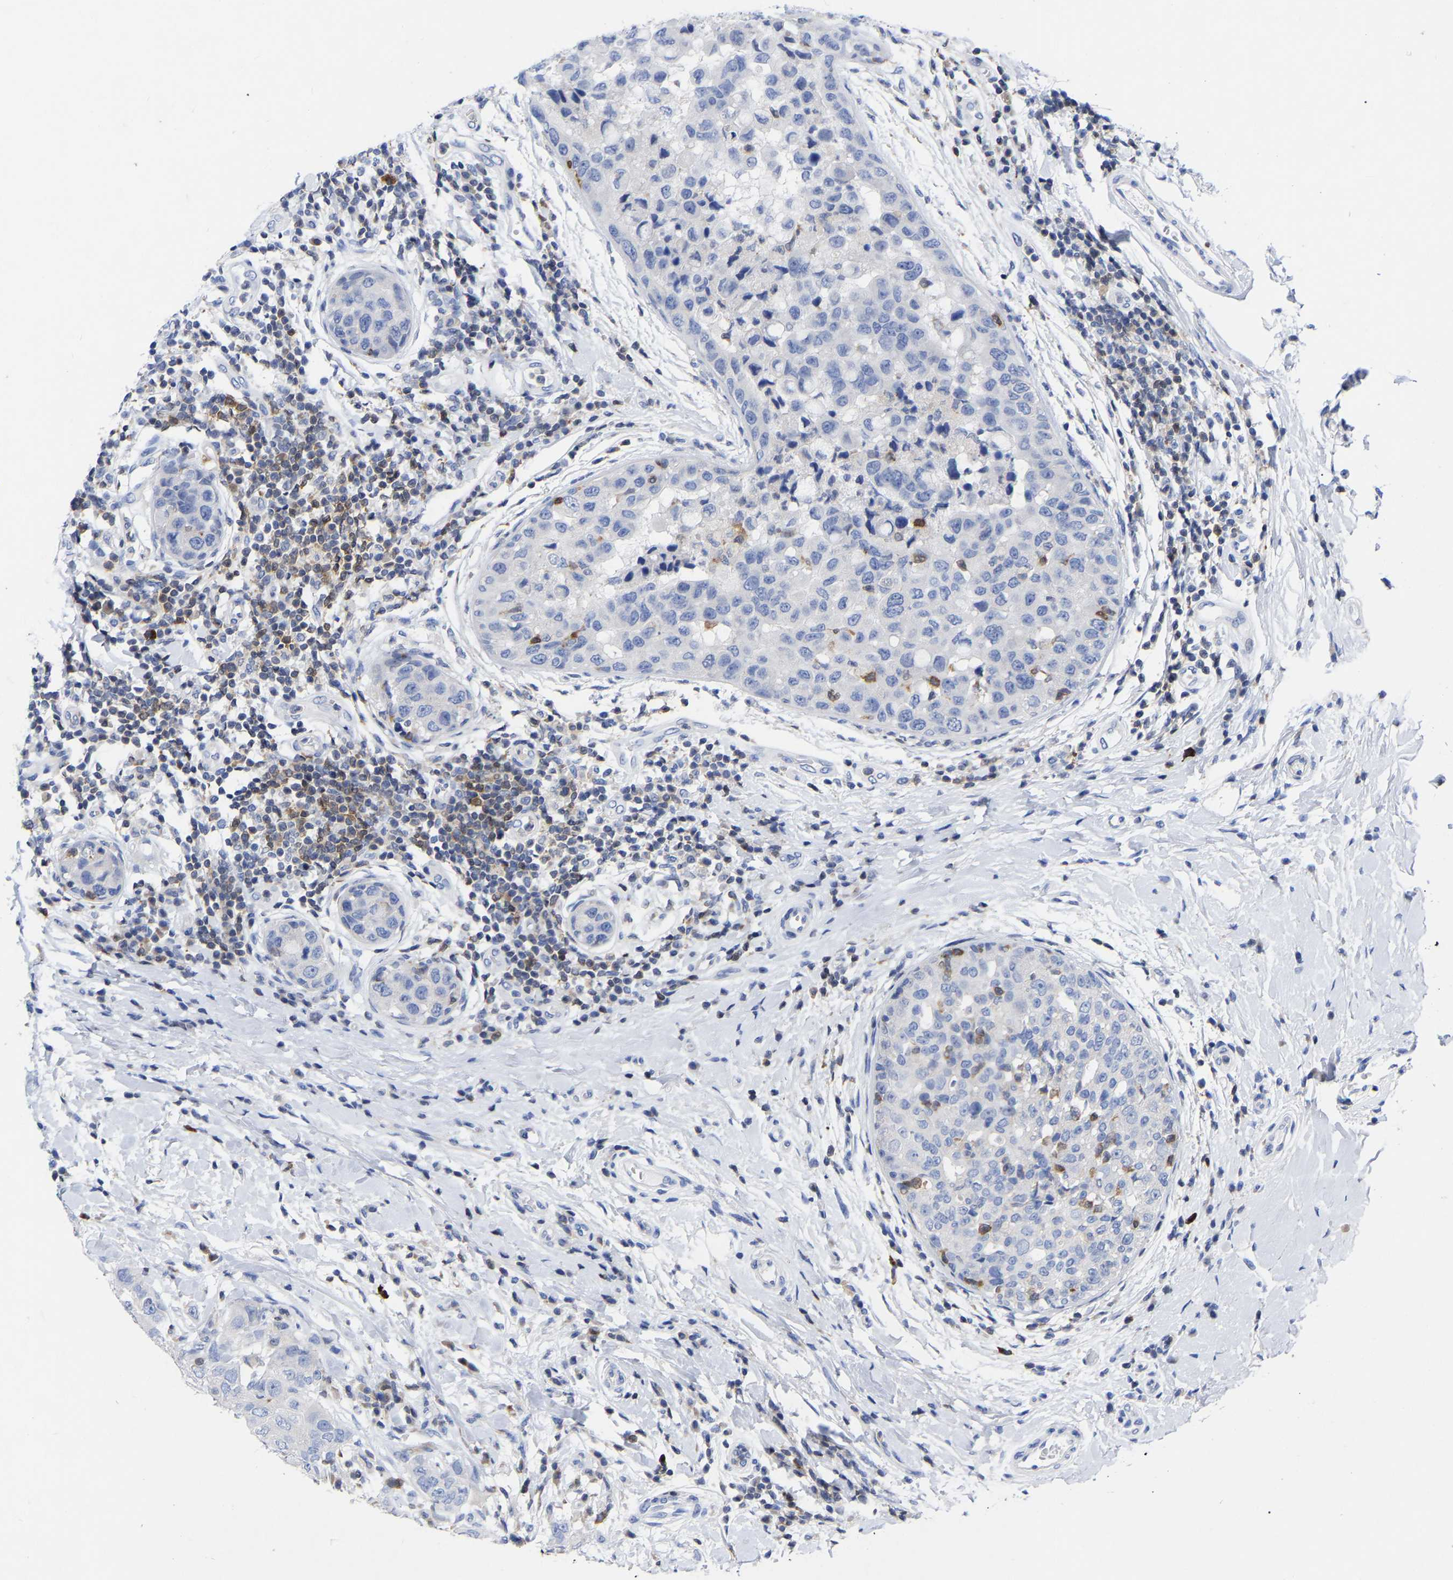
{"staining": {"intensity": "negative", "quantity": "none", "location": "none"}, "tissue": "breast cancer", "cell_type": "Tumor cells", "image_type": "cancer", "snomed": [{"axis": "morphology", "description": "Duct carcinoma"}, {"axis": "topography", "description": "Breast"}], "caption": "Immunohistochemical staining of breast cancer shows no significant positivity in tumor cells. (Stains: DAB IHC with hematoxylin counter stain, Microscopy: brightfield microscopy at high magnification).", "gene": "PTPN7", "patient": {"sex": "female", "age": 27}}